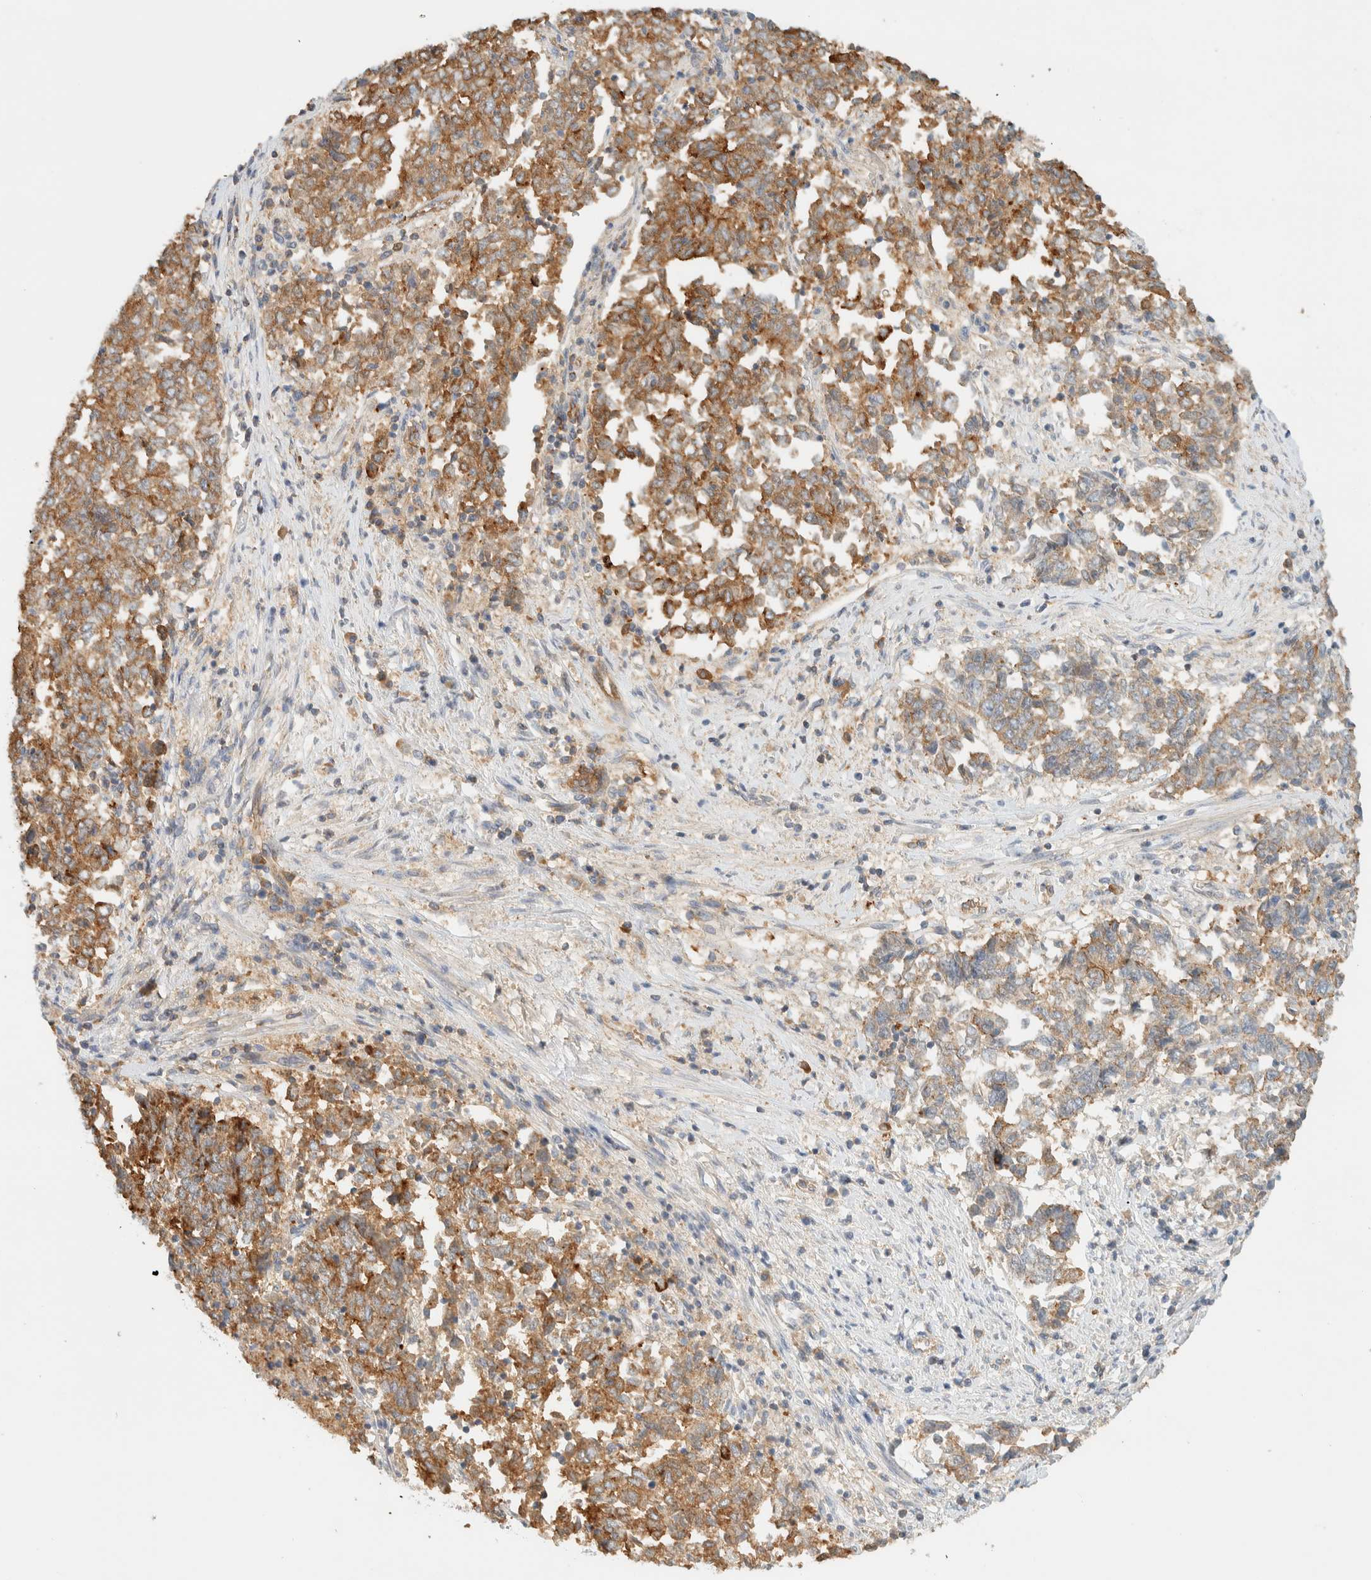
{"staining": {"intensity": "moderate", "quantity": ">75%", "location": "cytoplasmic/membranous"}, "tissue": "endometrial cancer", "cell_type": "Tumor cells", "image_type": "cancer", "snomed": [{"axis": "morphology", "description": "Adenocarcinoma, NOS"}, {"axis": "topography", "description": "Endometrium"}], "caption": "IHC photomicrograph of neoplastic tissue: endometrial cancer (adenocarcinoma) stained using immunohistochemistry displays medium levels of moderate protein expression localized specifically in the cytoplasmic/membranous of tumor cells, appearing as a cytoplasmic/membranous brown color.", "gene": "TBC1D8B", "patient": {"sex": "female", "age": 80}}